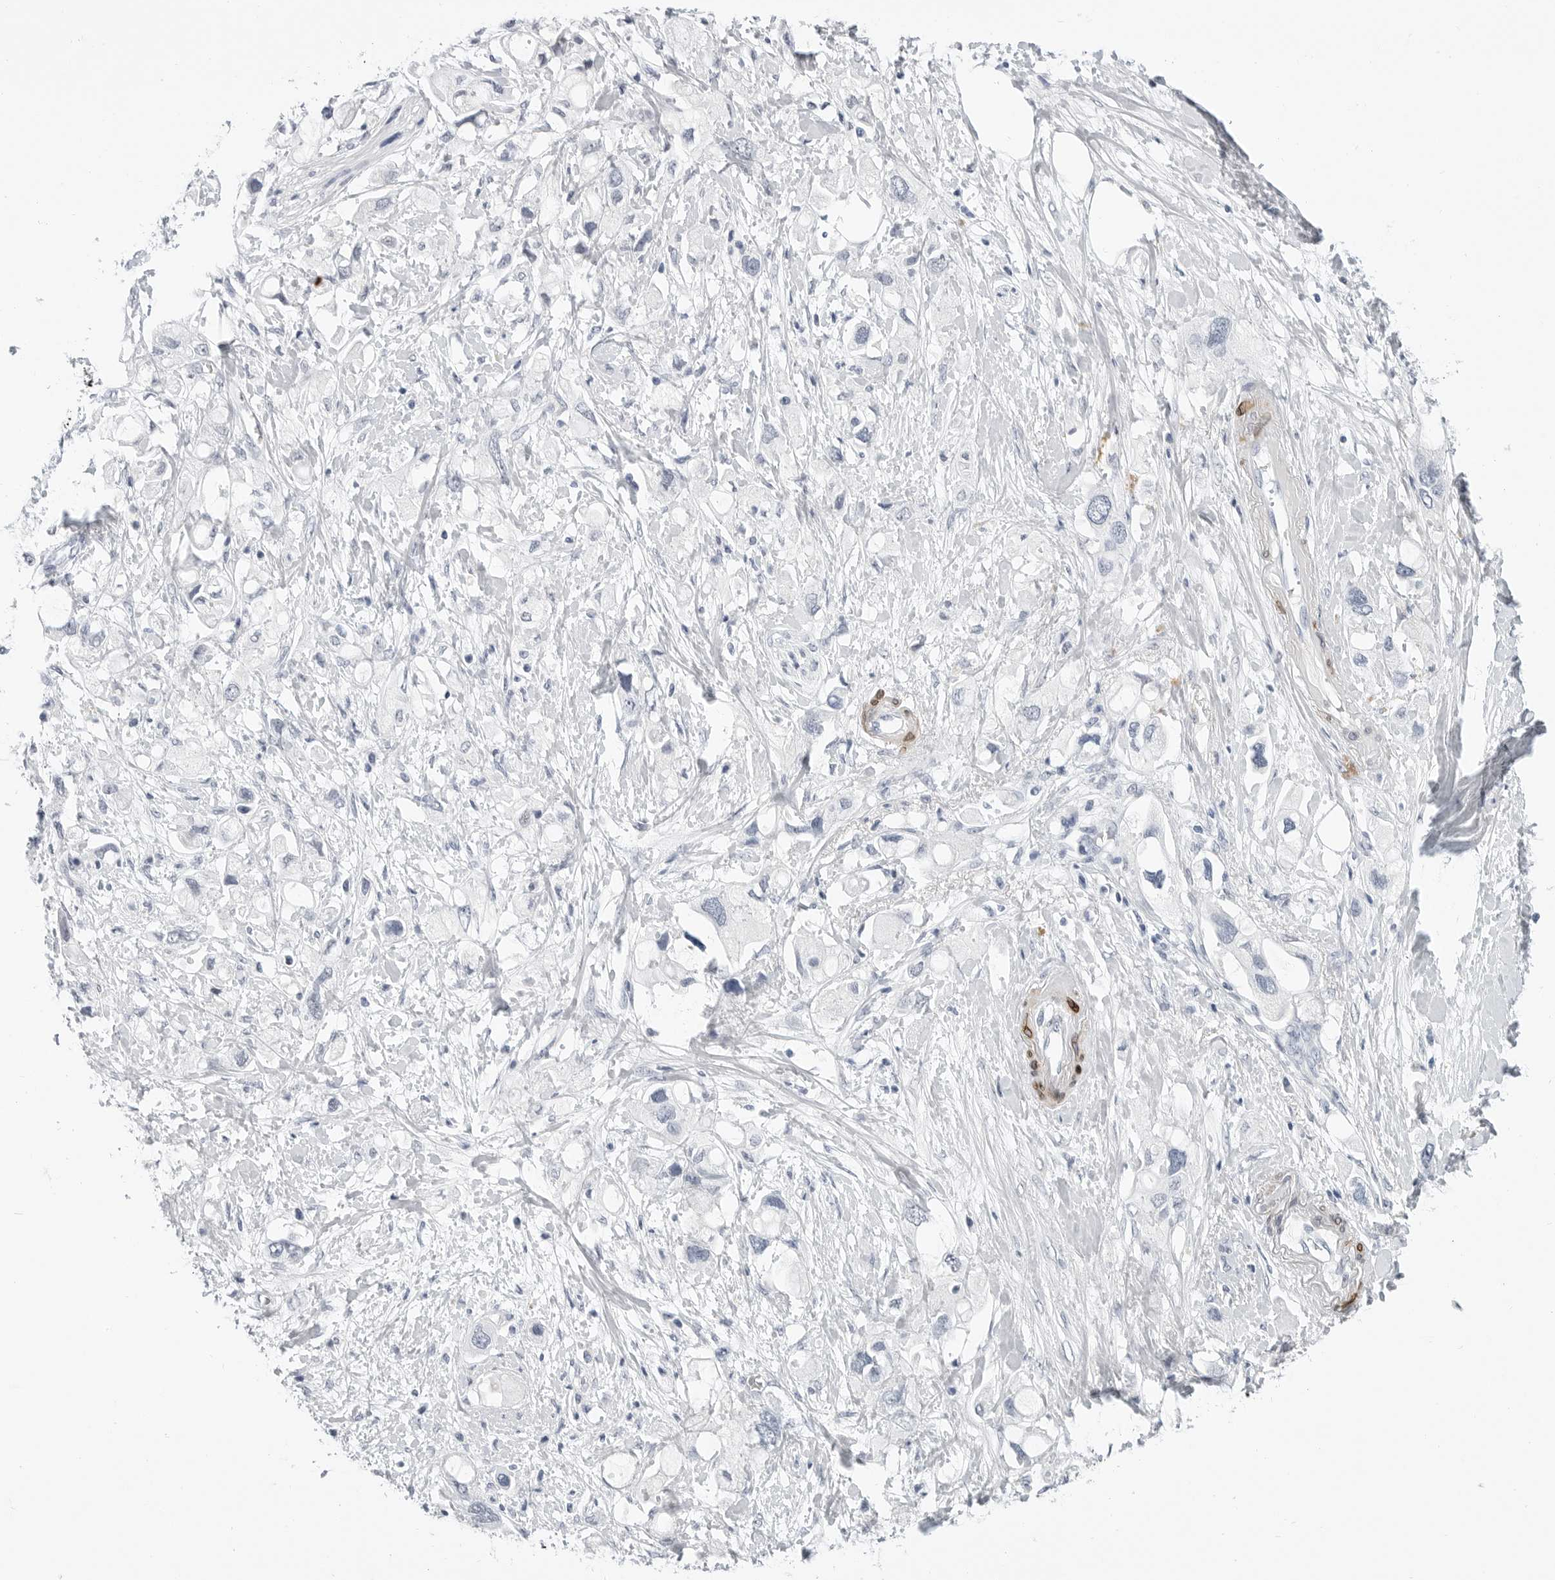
{"staining": {"intensity": "negative", "quantity": "none", "location": "none"}, "tissue": "pancreatic cancer", "cell_type": "Tumor cells", "image_type": "cancer", "snomed": [{"axis": "morphology", "description": "Adenocarcinoma, NOS"}, {"axis": "topography", "description": "Pancreas"}], "caption": "Protein analysis of pancreatic cancer demonstrates no significant staining in tumor cells.", "gene": "PLN", "patient": {"sex": "female", "age": 56}}